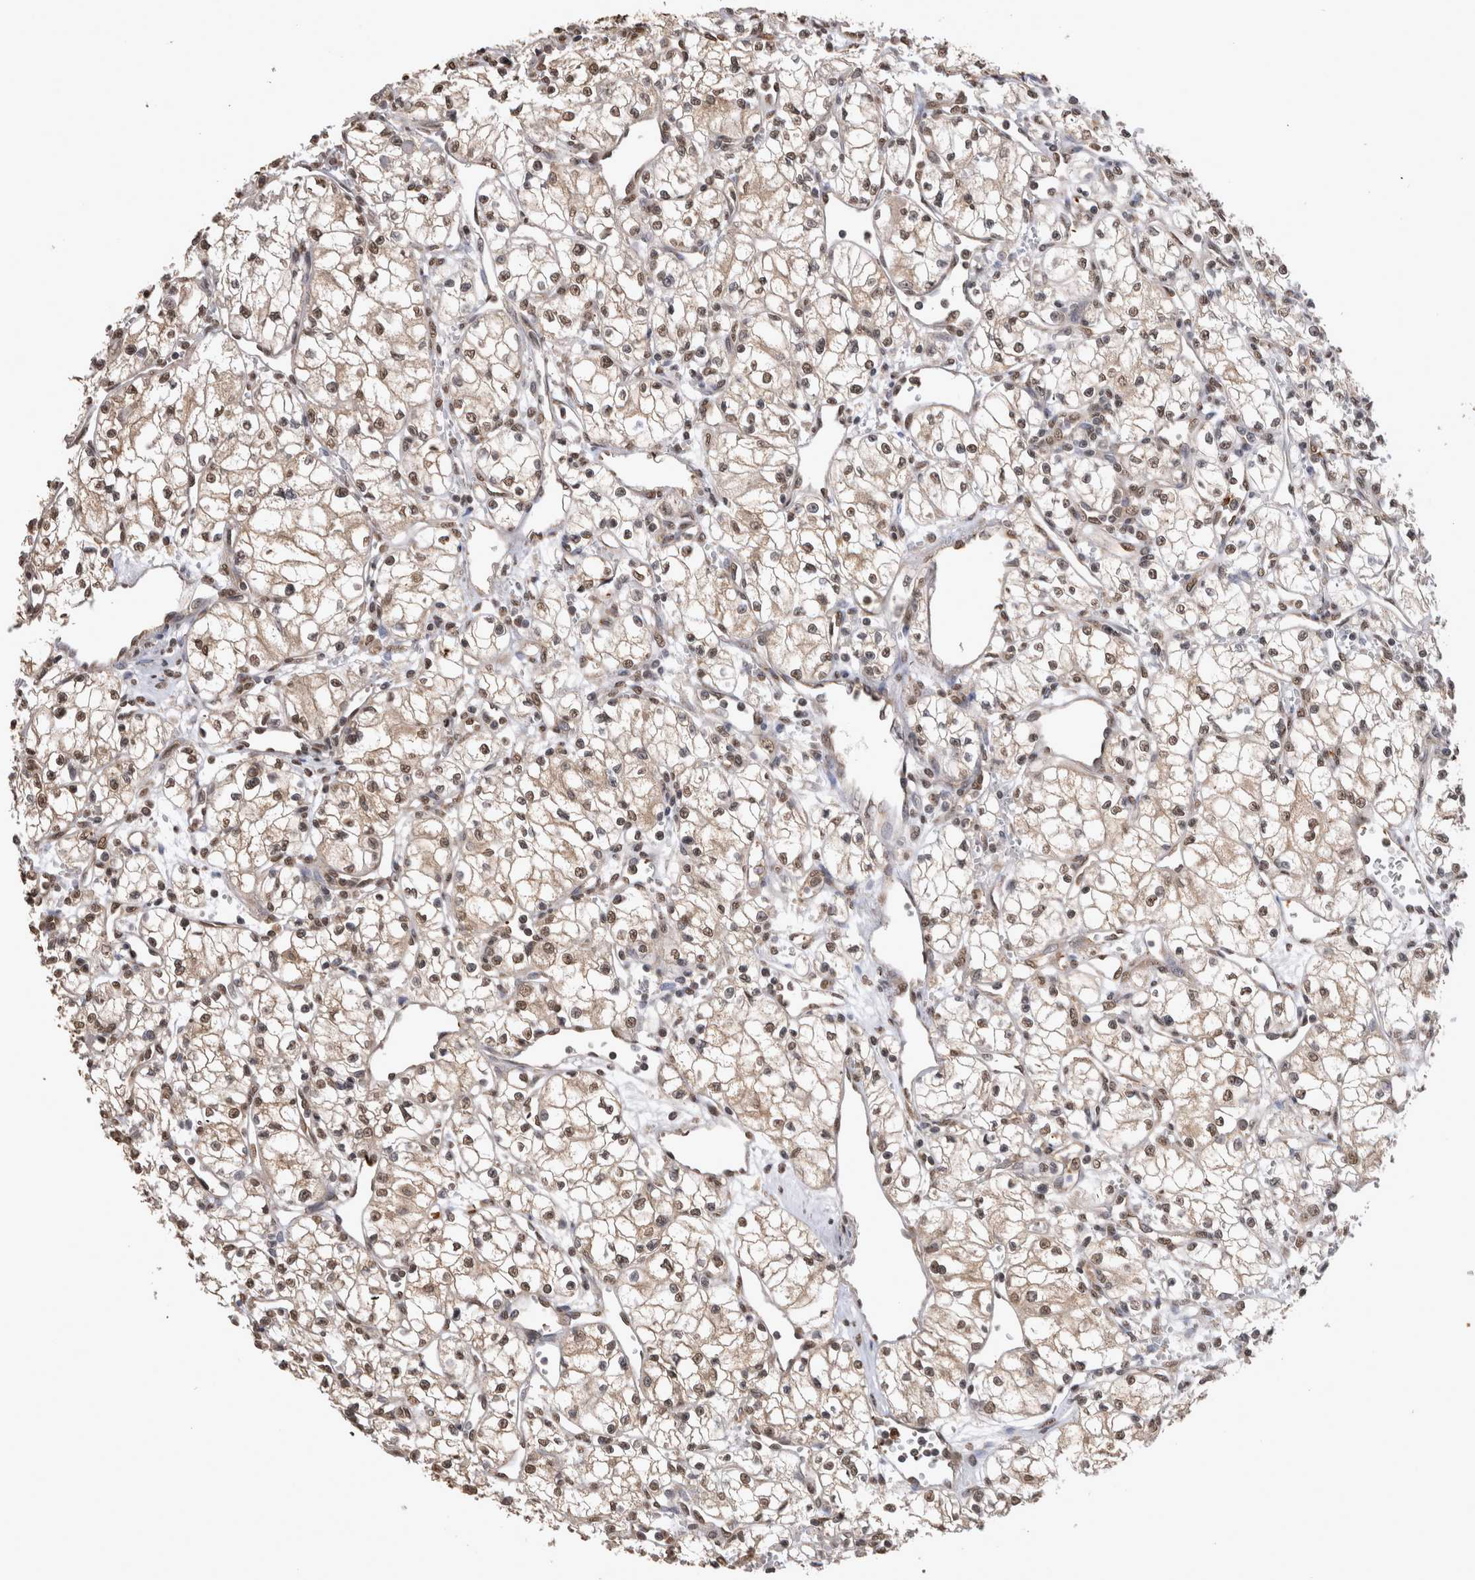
{"staining": {"intensity": "weak", "quantity": ">75%", "location": "cytoplasmic/membranous,nuclear"}, "tissue": "renal cancer", "cell_type": "Tumor cells", "image_type": "cancer", "snomed": [{"axis": "morphology", "description": "Normal tissue, NOS"}, {"axis": "morphology", "description": "Adenocarcinoma, NOS"}, {"axis": "topography", "description": "Kidney"}], "caption": "This is an image of immunohistochemistry staining of renal adenocarcinoma, which shows weak positivity in the cytoplasmic/membranous and nuclear of tumor cells.", "gene": "PAK4", "patient": {"sex": "male", "age": 59}}